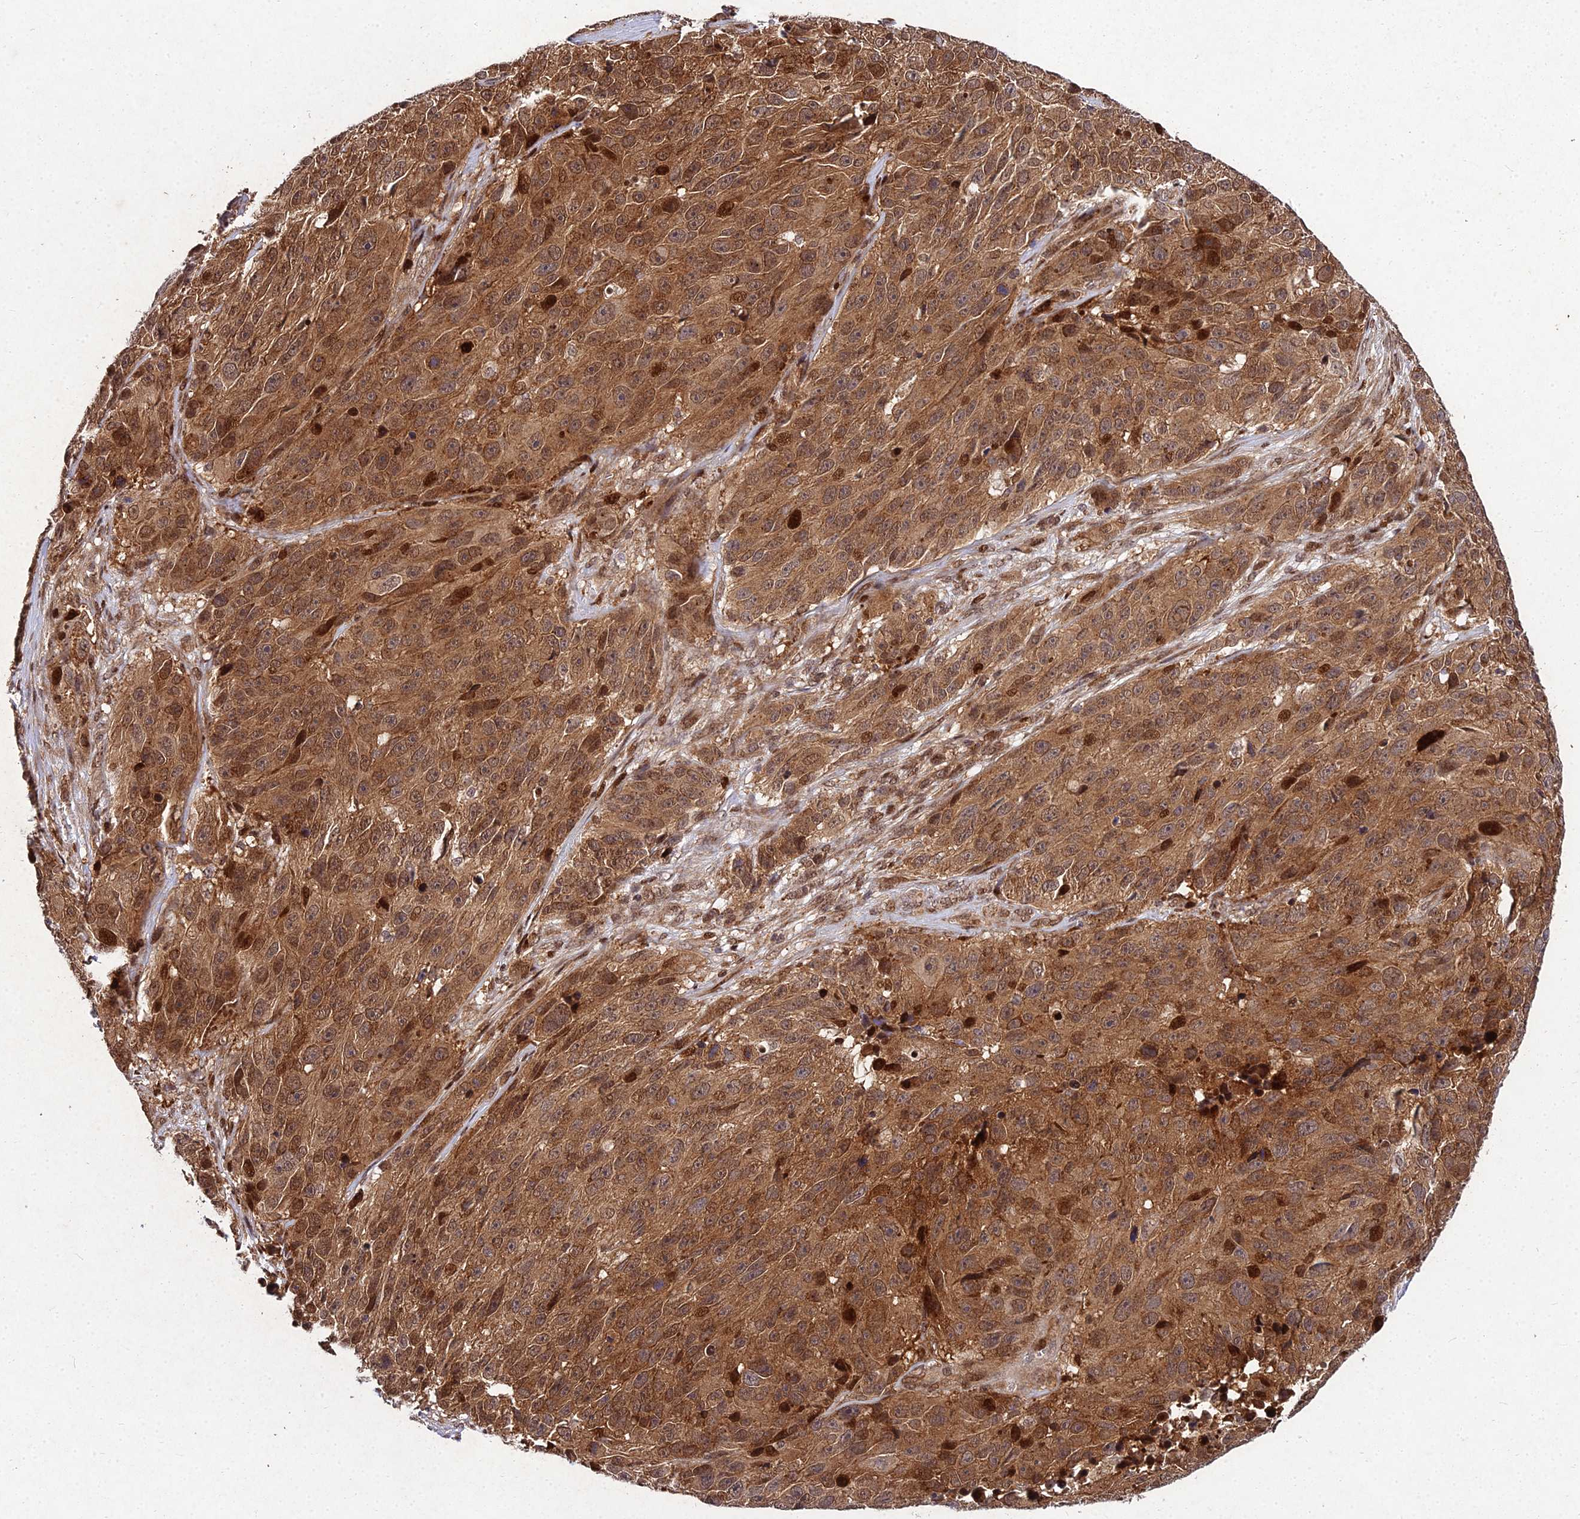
{"staining": {"intensity": "moderate", "quantity": ">75%", "location": "cytoplasmic/membranous,nuclear"}, "tissue": "melanoma", "cell_type": "Tumor cells", "image_type": "cancer", "snomed": [{"axis": "morphology", "description": "Malignant melanoma, NOS"}, {"axis": "topography", "description": "Skin"}], "caption": "Tumor cells display moderate cytoplasmic/membranous and nuclear expression in approximately >75% of cells in malignant melanoma.", "gene": "MKKS", "patient": {"sex": "male", "age": 84}}